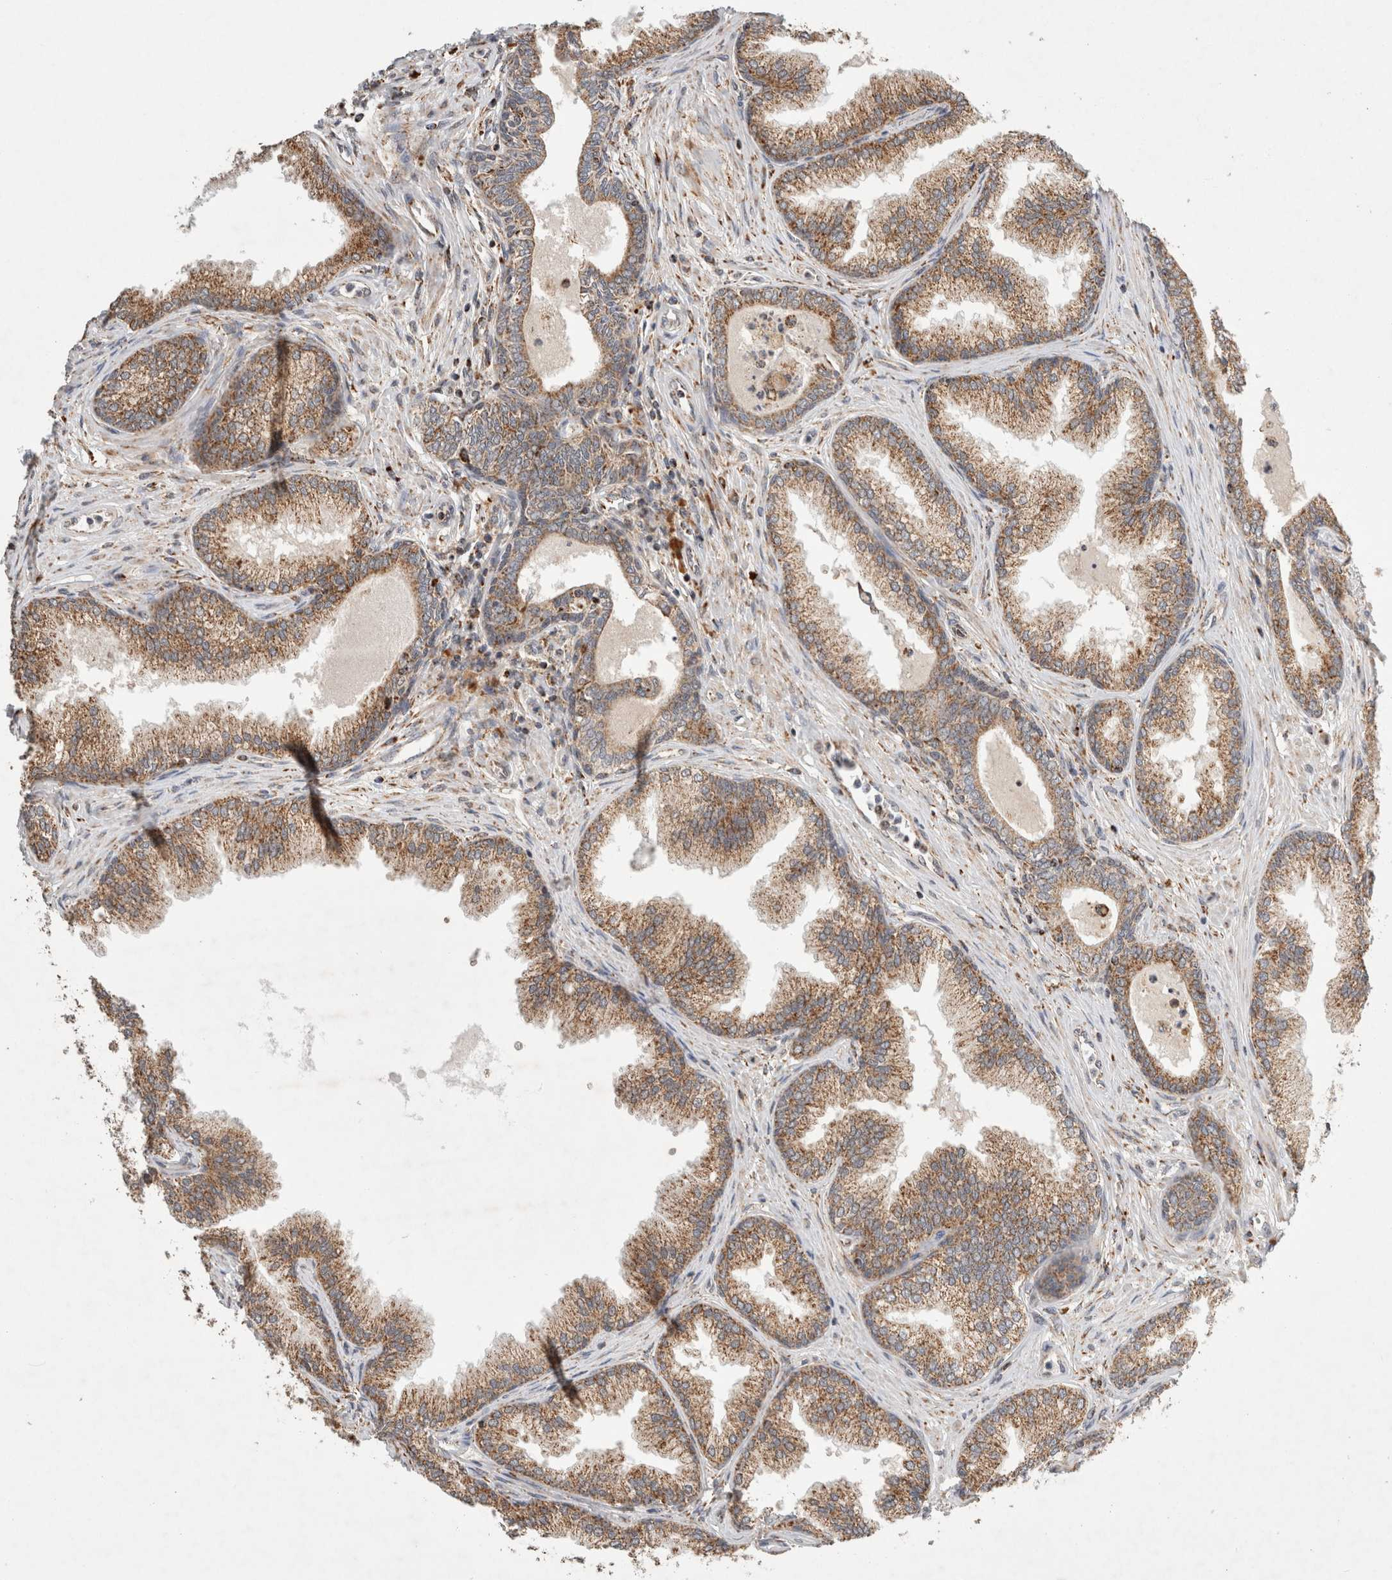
{"staining": {"intensity": "moderate", "quantity": ">75%", "location": "cytoplasmic/membranous"}, "tissue": "prostate cancer", "cell_type": "Tumor cells", "image_type": "cancer", "snomed": [{"axis": "morphology", "description": "Adenocarcinoma, High grade"}, {"axis": "topography", "description": "Prostate"}], "caption": "Moderate cytoplasmic/membranous expression for a protein is identified in about >75% of tumor cells of prostate adenocarcinoma (high-grade) using immunohistochemistry (IHC).", "gene": "HROB", "patient": {"sex": "male", "age": 70}}